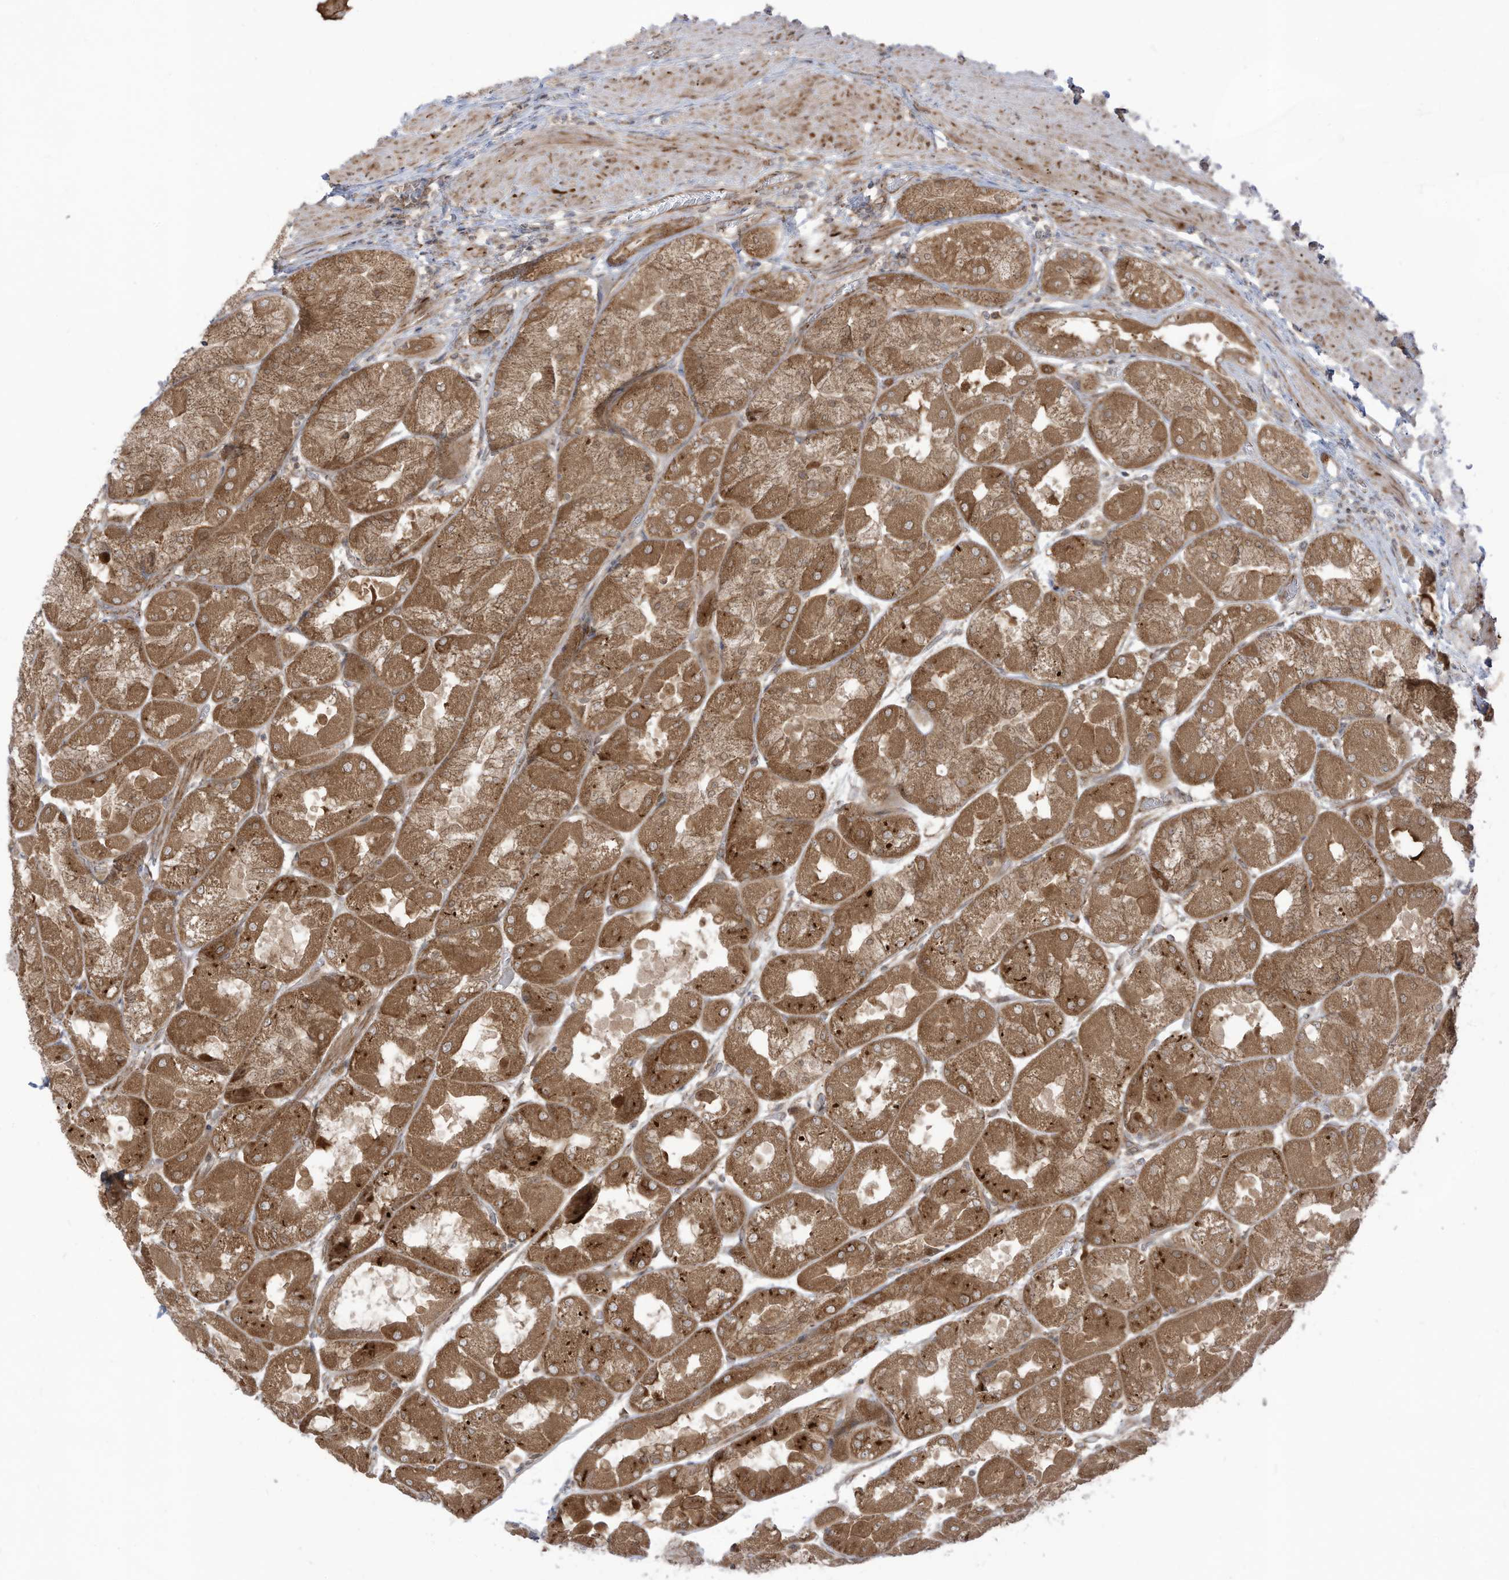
{"staining": {"intensity": "moderate", "quantity": ">75%", "location": "cytoplasmic/membranous"}, "tissue": "stomach", "cell_type": "Glandular cells", "image_type": "normal", "snomed": [{"axis": "morphology", "description": "Normal tissue, NOS"}, {"axis": "topography", "description": "Stomach"}], "caption": "IHC of normal human stomach exhibits medium levels of moderate cytoplasmic/membranous positivity in approximately >75% of glandular cells.", "gene": "TRIM67", "patient": {"sex": "female", "age": 61}}